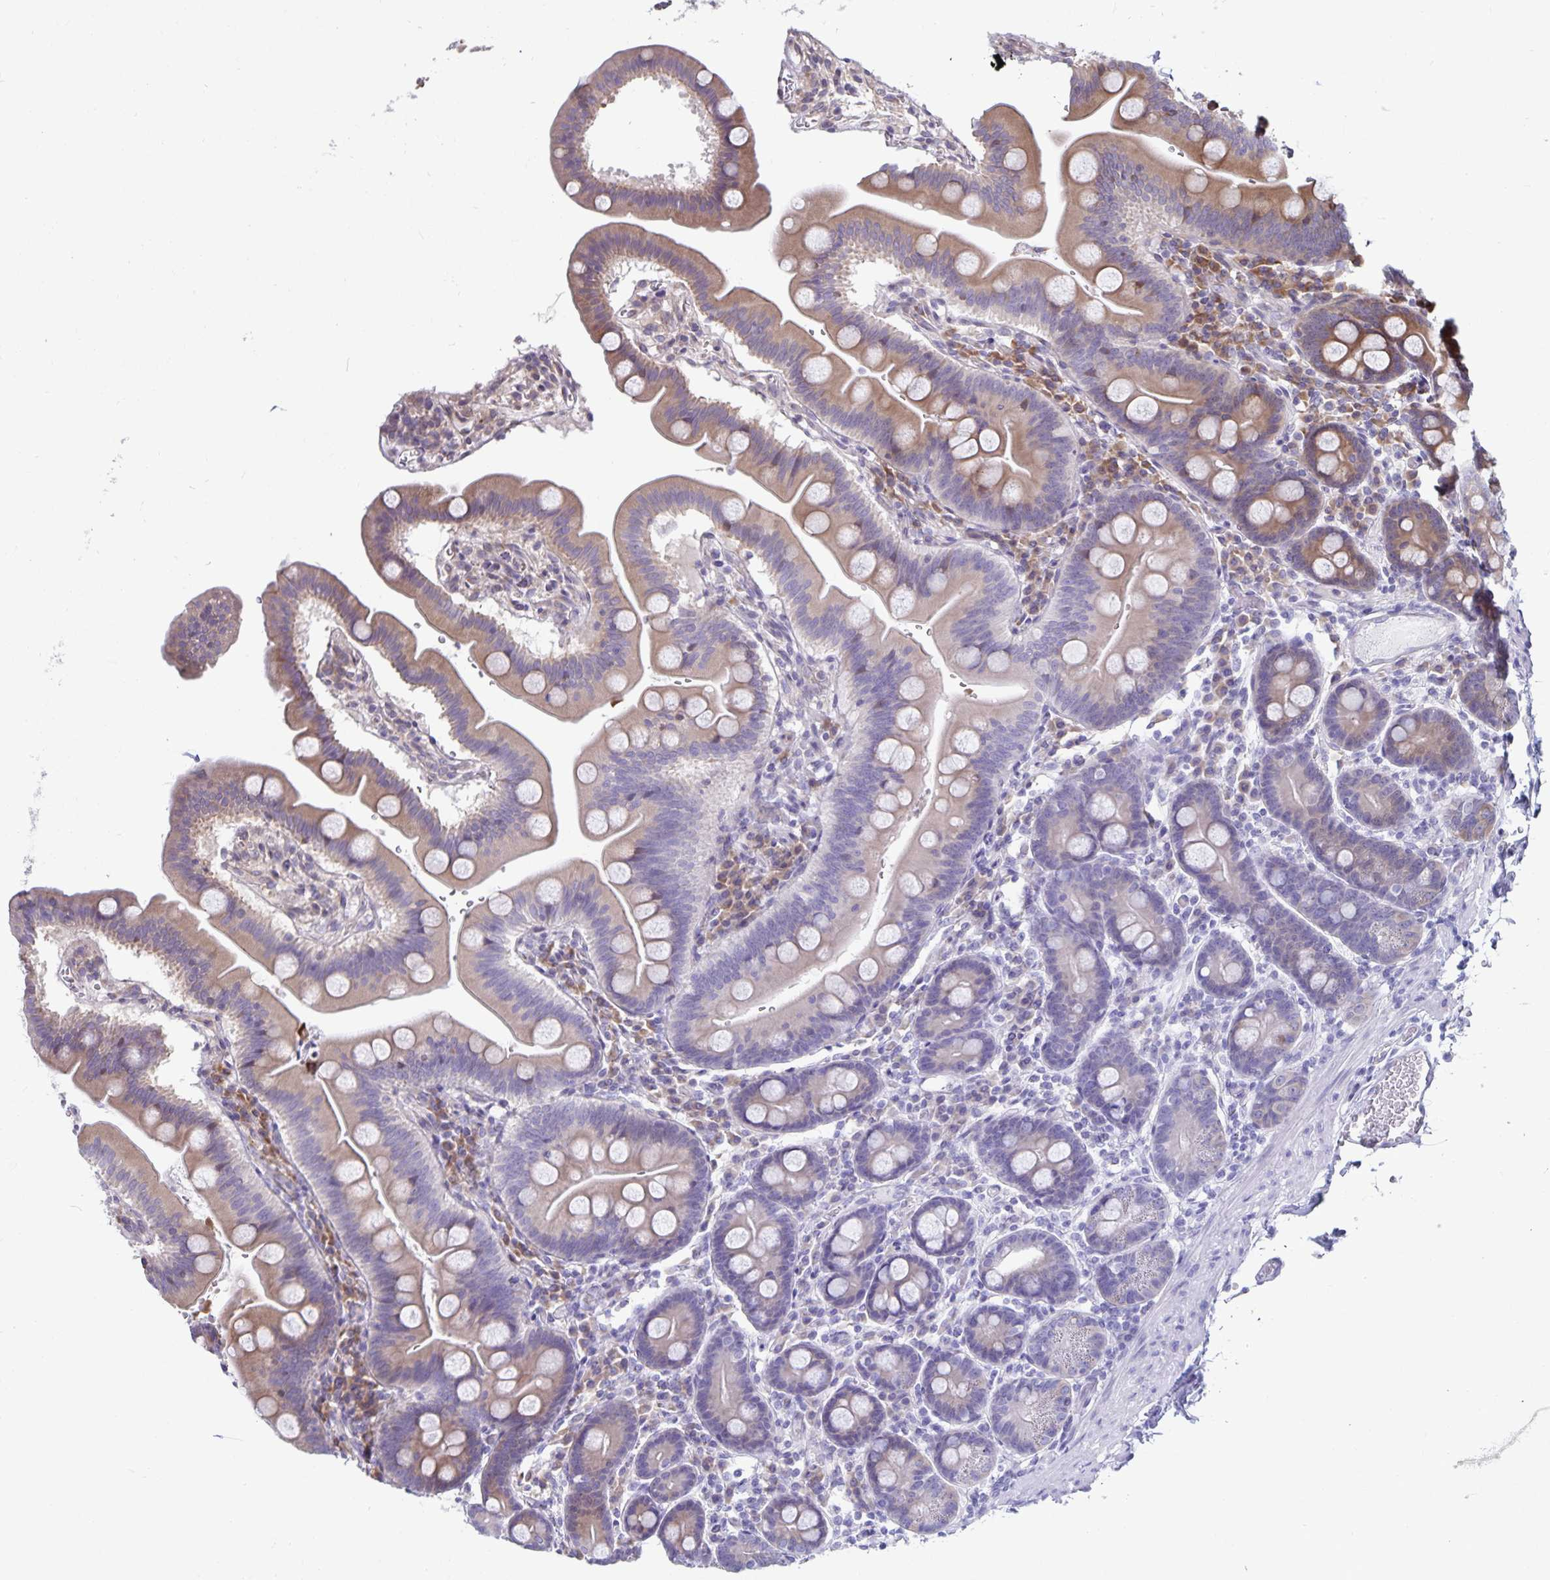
{"staining": {"intensity": "moderate", "quantity": "25%-75%", "location": "cytoplasmic/membranous"}, "tissue": "duodenum", "cell_type": "Glandular cells", "image_type": "normal", "snomed": [{"axis": "morphology", "description": "Normal tissue, NOS"}, {"axis": "topography", "description": "Pancreas"}, {"axis": "topography", "description": "Duodenum"}], "caption": "High-magnification brightfield microscopy of unremarkable duodenum stained with DAB (brown) and counterstained with hematoxylin (blue). glandular cells exhibit moderate cytoplasmic/membranous expression is identified in about25%-75% of cells. The protein is stained brown, and the nuclei are stained in blue (DAB (3,3'-diaminobenzidine) IHC with brightfield microscopy, high magnification).", "gene": "SEC62", "patient": {"sex": "male", "age": 59}}